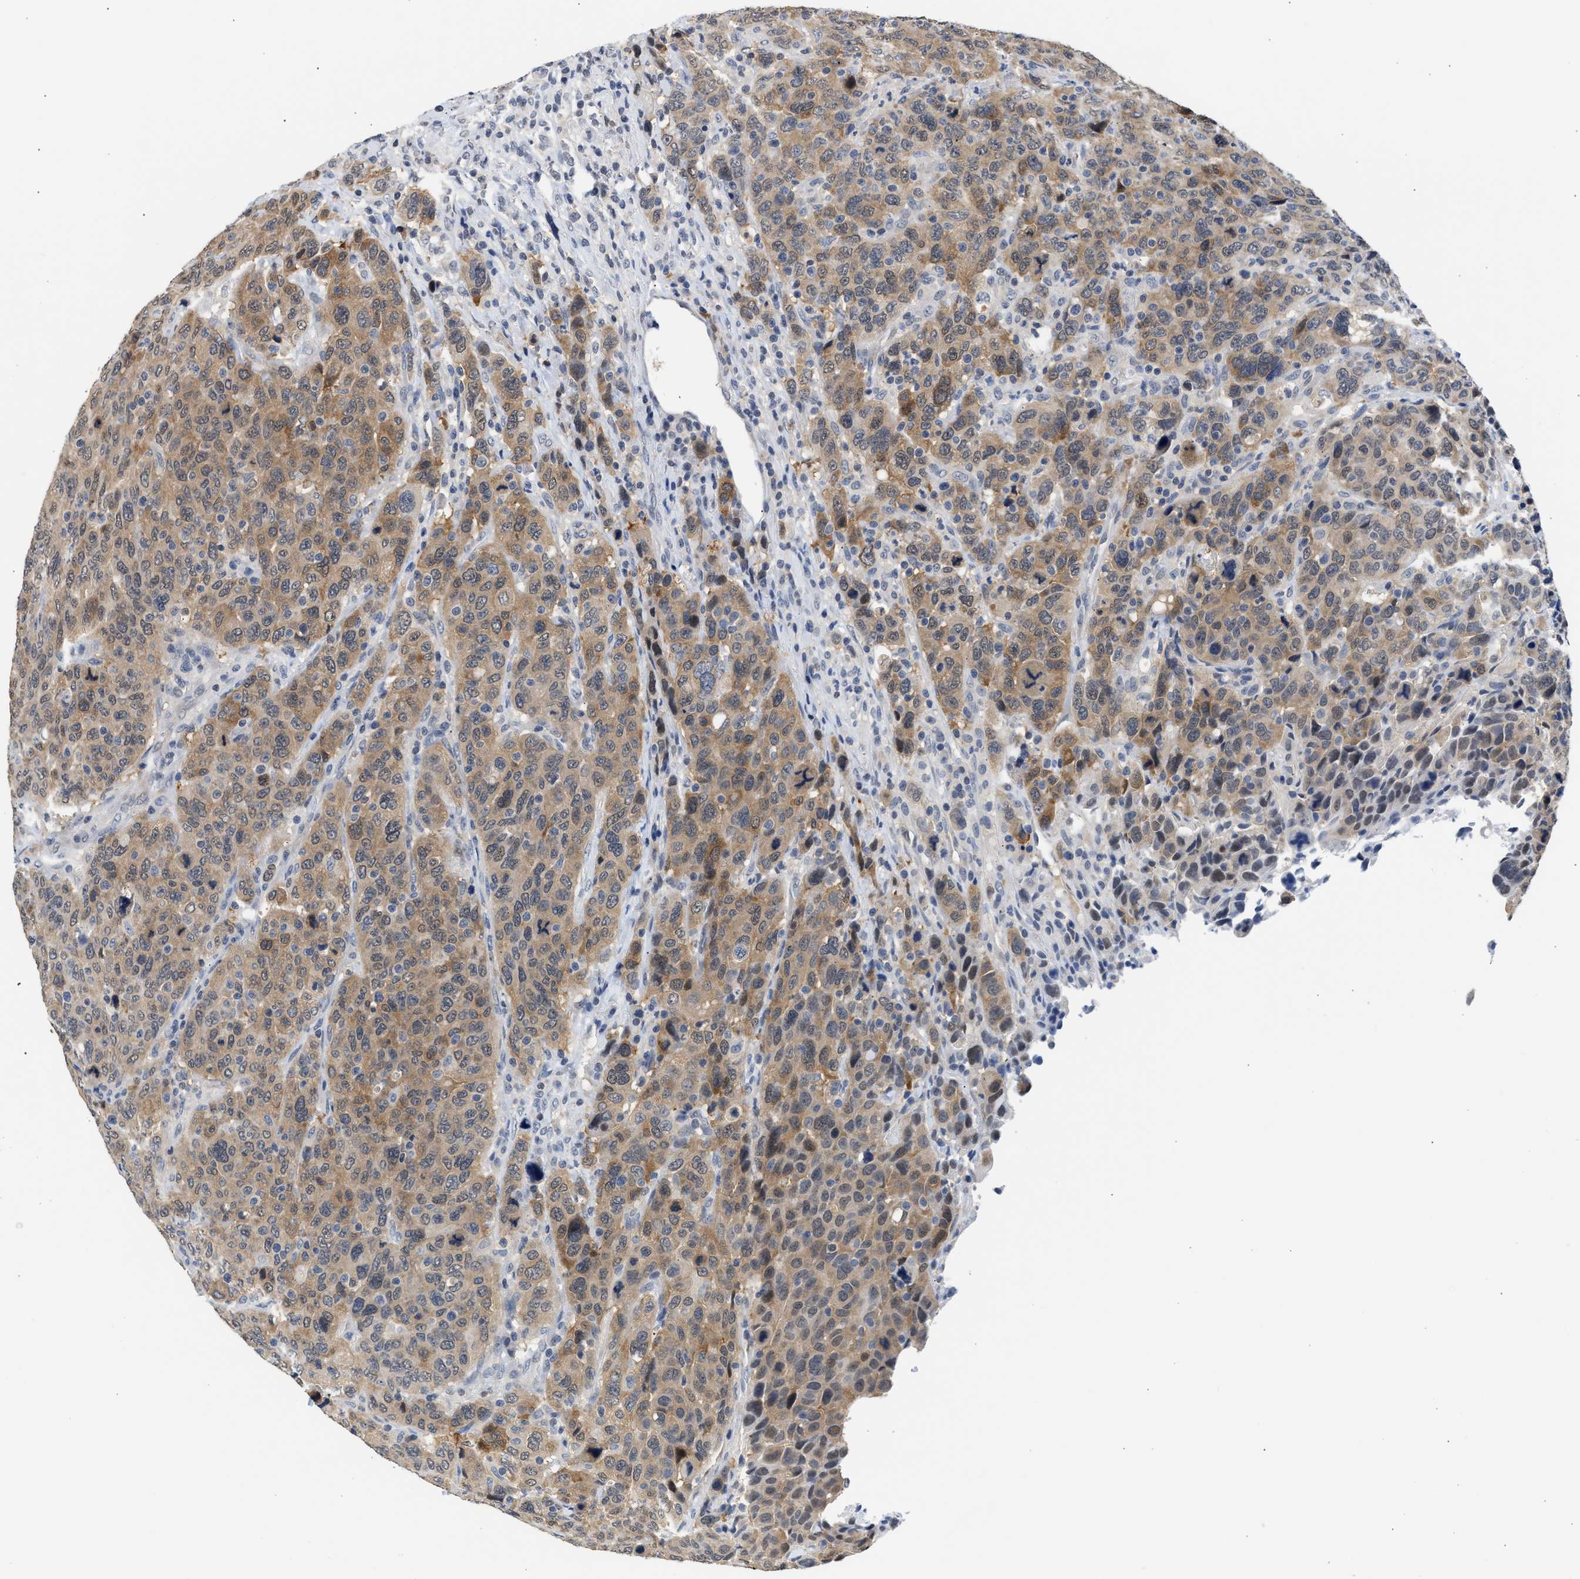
{"staining": {"intensity": "moderate", "quantity": ">75%", "location": "cytoplasmic/membranous"}, "tissue": "breast cancer", "cell_type": "Tumor cells", "image_type": "cancer", "snomed": [{"axis": "morphology", "description": "Duct carcinoma"}, {"axis": "topography", "description": "Breast"}], "caption": "The histopathology image exhibits staining of breast cancer (invasive ductal carcinoma), revealing moderate cytoplasmic/membranous protein positivity (brown color) within tumor cells. (Stains: DAB in brown, nuclei in blue, Microscopy: brightfield microscopy at high magnification).", "gene": "PPM1L", "patient": {"sex": "female", "age": 37}}